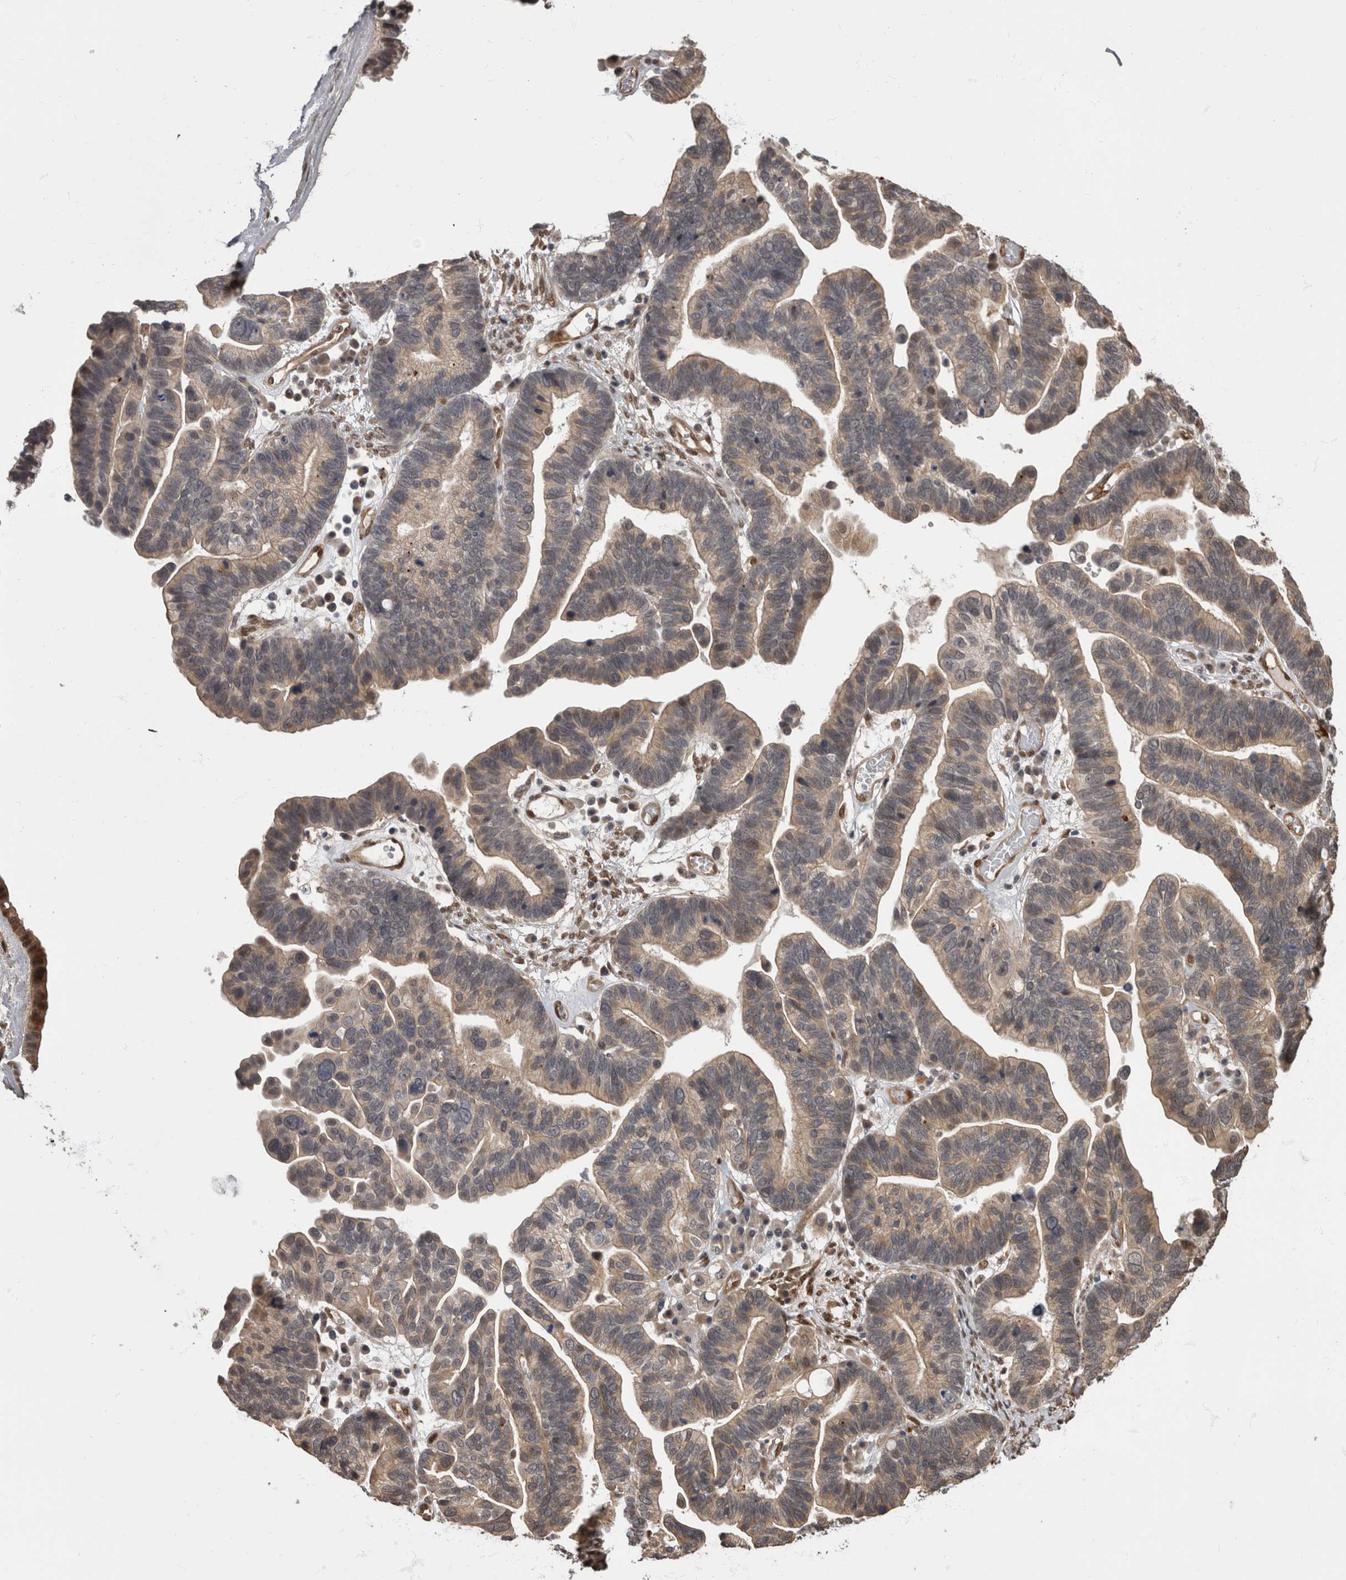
{"staining": {"intensity": "weak", "quantity": "25%-75%", "location": "cytoplasmic/membranous"}, "tissue": "ovarian cancer", "cell_type": "Tumor cells", "image_type": "cancer", "snomed": [{"axis": "morphology", "description": "Cystadenocarcinoma, serous, NOS"}, {"axis": "topography", "description": "Ovary"}], "caption": "Weak cytoplasmic/membranous staining is identified in about 25%-75% of tumor cells in ovarian cancer (serous cystadenocarcinoma). (IHC, brightfield microscopy, high magnification).", "gene": "AKT3", "patient": {"sex": "female", "age": 56}}